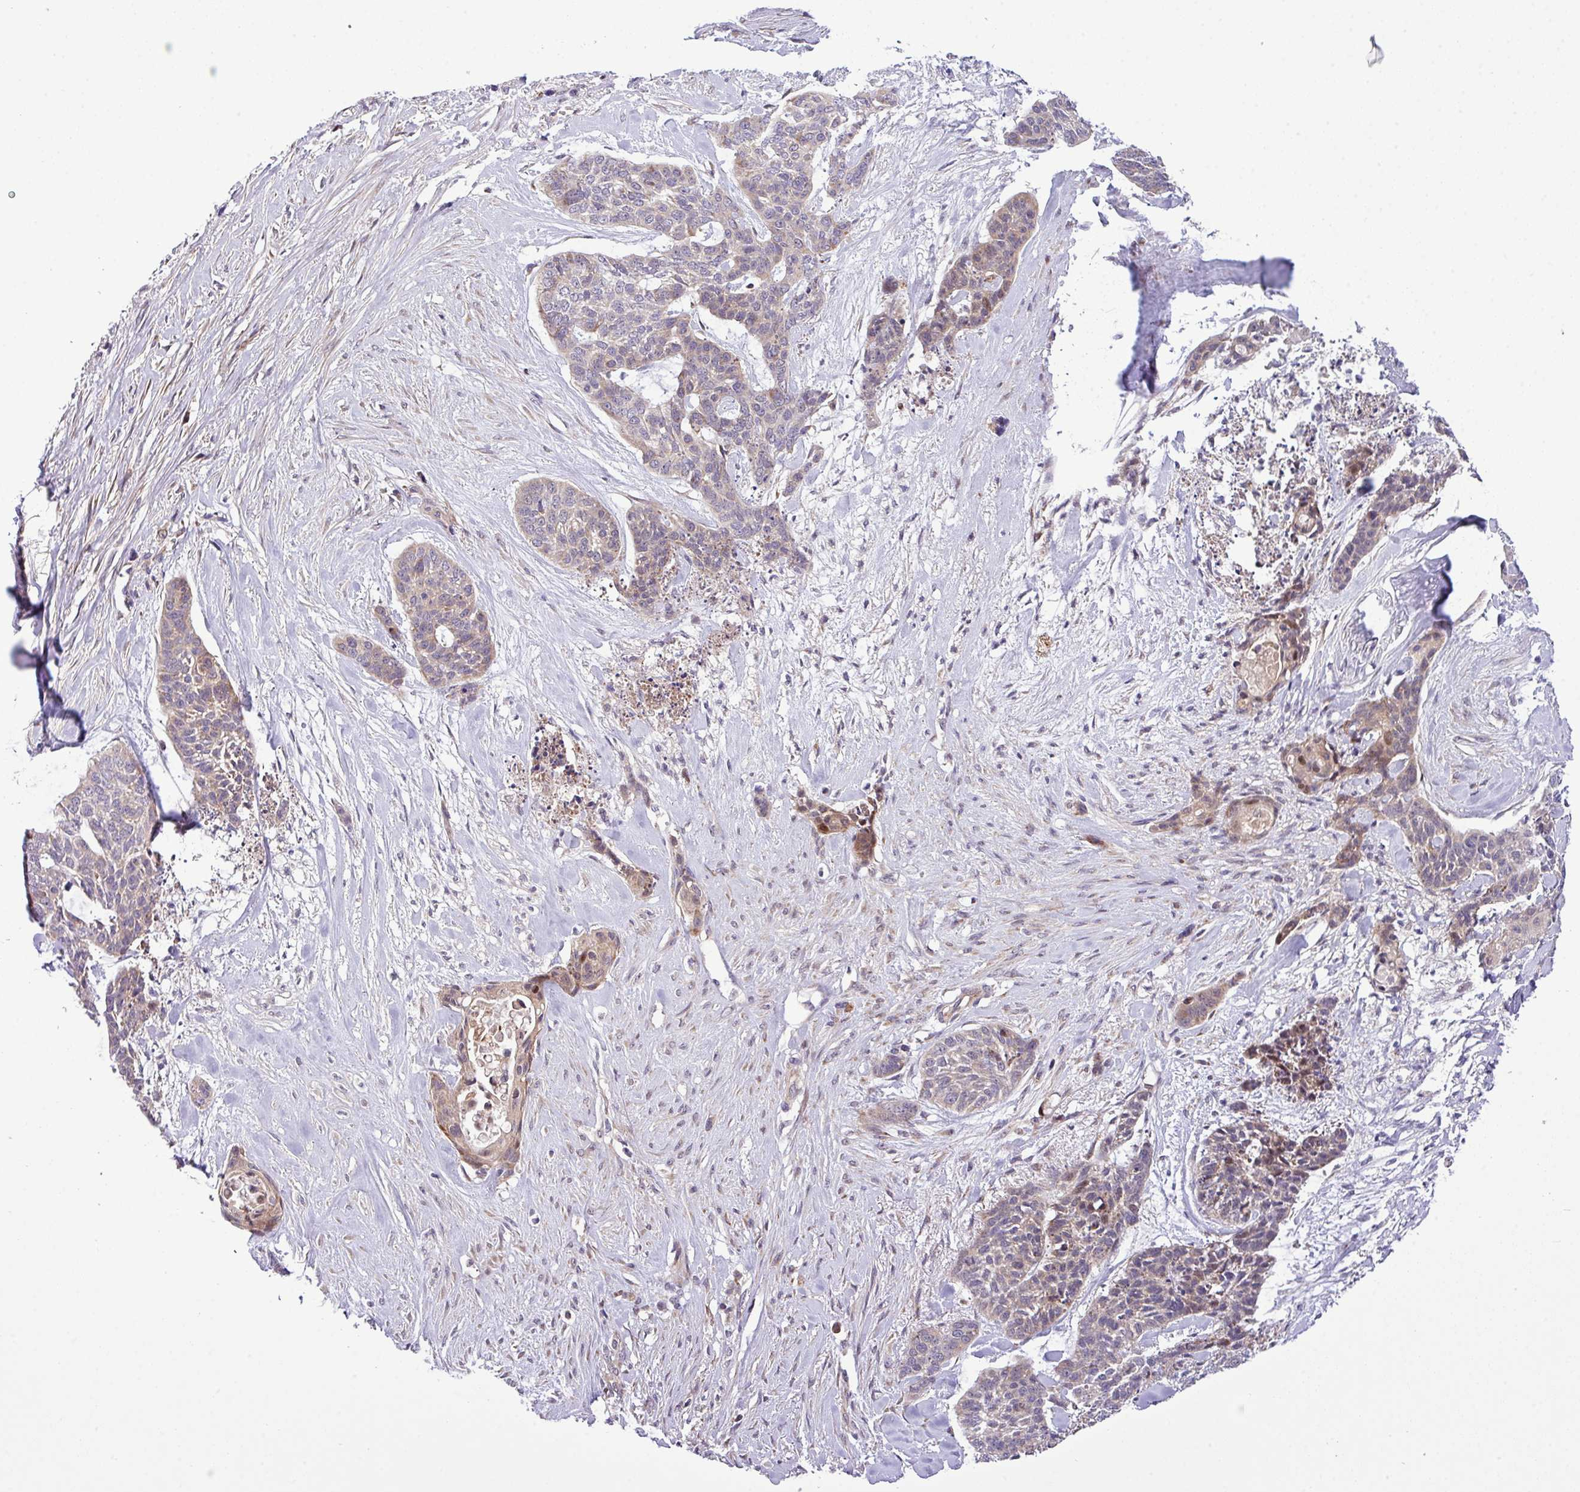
{"staining": {"intensity": "weak", "quantity": "<25%", "location": "cytoplasmic/membranous"}, "tissue": "skin cancer", "cell_type": "Tumor cells", "image_type": "cancer", "snomed": [{"axis": "morphology", "description": "Basal cell carcinoma"}, {"axis": "topography", "description": "Skin"}], "caption": "There is no significant staining in tumor cells of basal cell carcinoma (skin). The staining was performed using DAB (3,3'-diaminobenzidine) to visualize the protein expression in brown, while the nuclei were stained in blue with hematoxylin (Magnification: 20x).", "gene": "B3GNT9", "patient": {"sex": "female", "age": 64}}